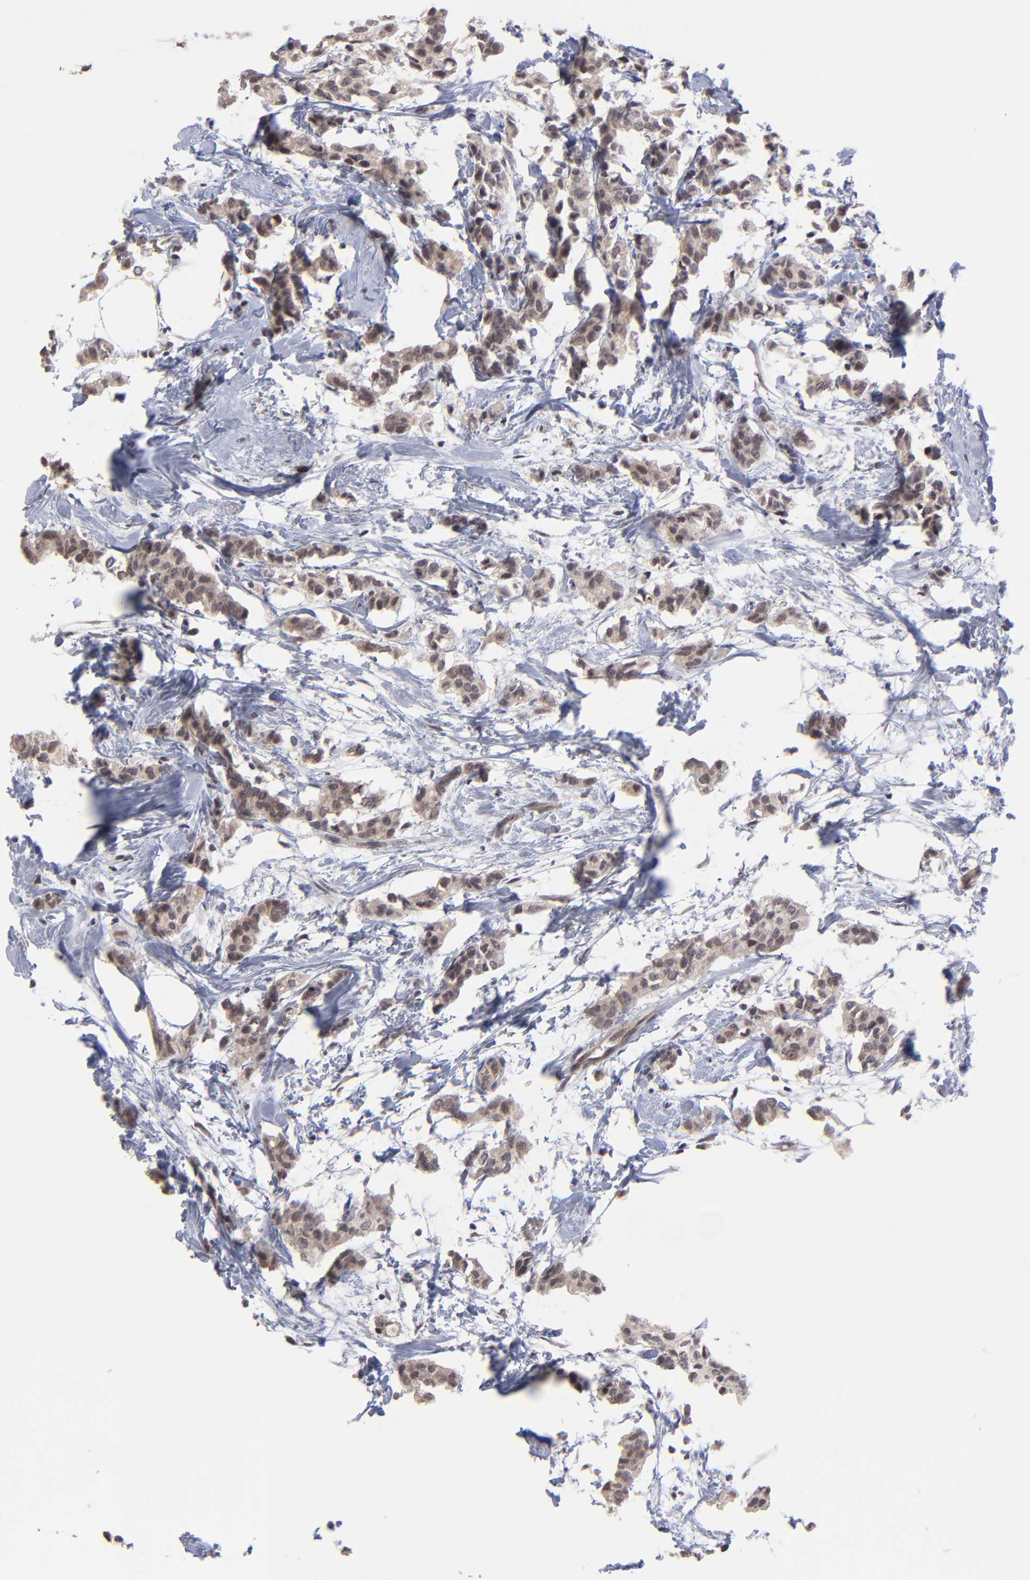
{"staining": {"intensity": "moderate", "quantity": "25%-75%", "location": "cytoplasmic/membranous,nuclear"}, "tissue": "breast cancer", "cell_type": "Tumor cells", "image_type": "cancer", "snomed": [{"axis": "morphology", "description": "Duct carcinoma"}, {"axis": "topography", "description": "Breast"}], "caption": "Breast intraductal carcinoma stained with DAB (3,3'-diaminobenzidine) IHC exhibits medium levels of moderate cytoplasmic/membranous and nuclear expression in approximately 25%-75% of tumor cells. (DAB (3,3'-diaminobenzidine) IHC with brightfield microscopy, high magnification).", "gene": "ZNF419", "patient": {"sex": "female", "age": 84}}